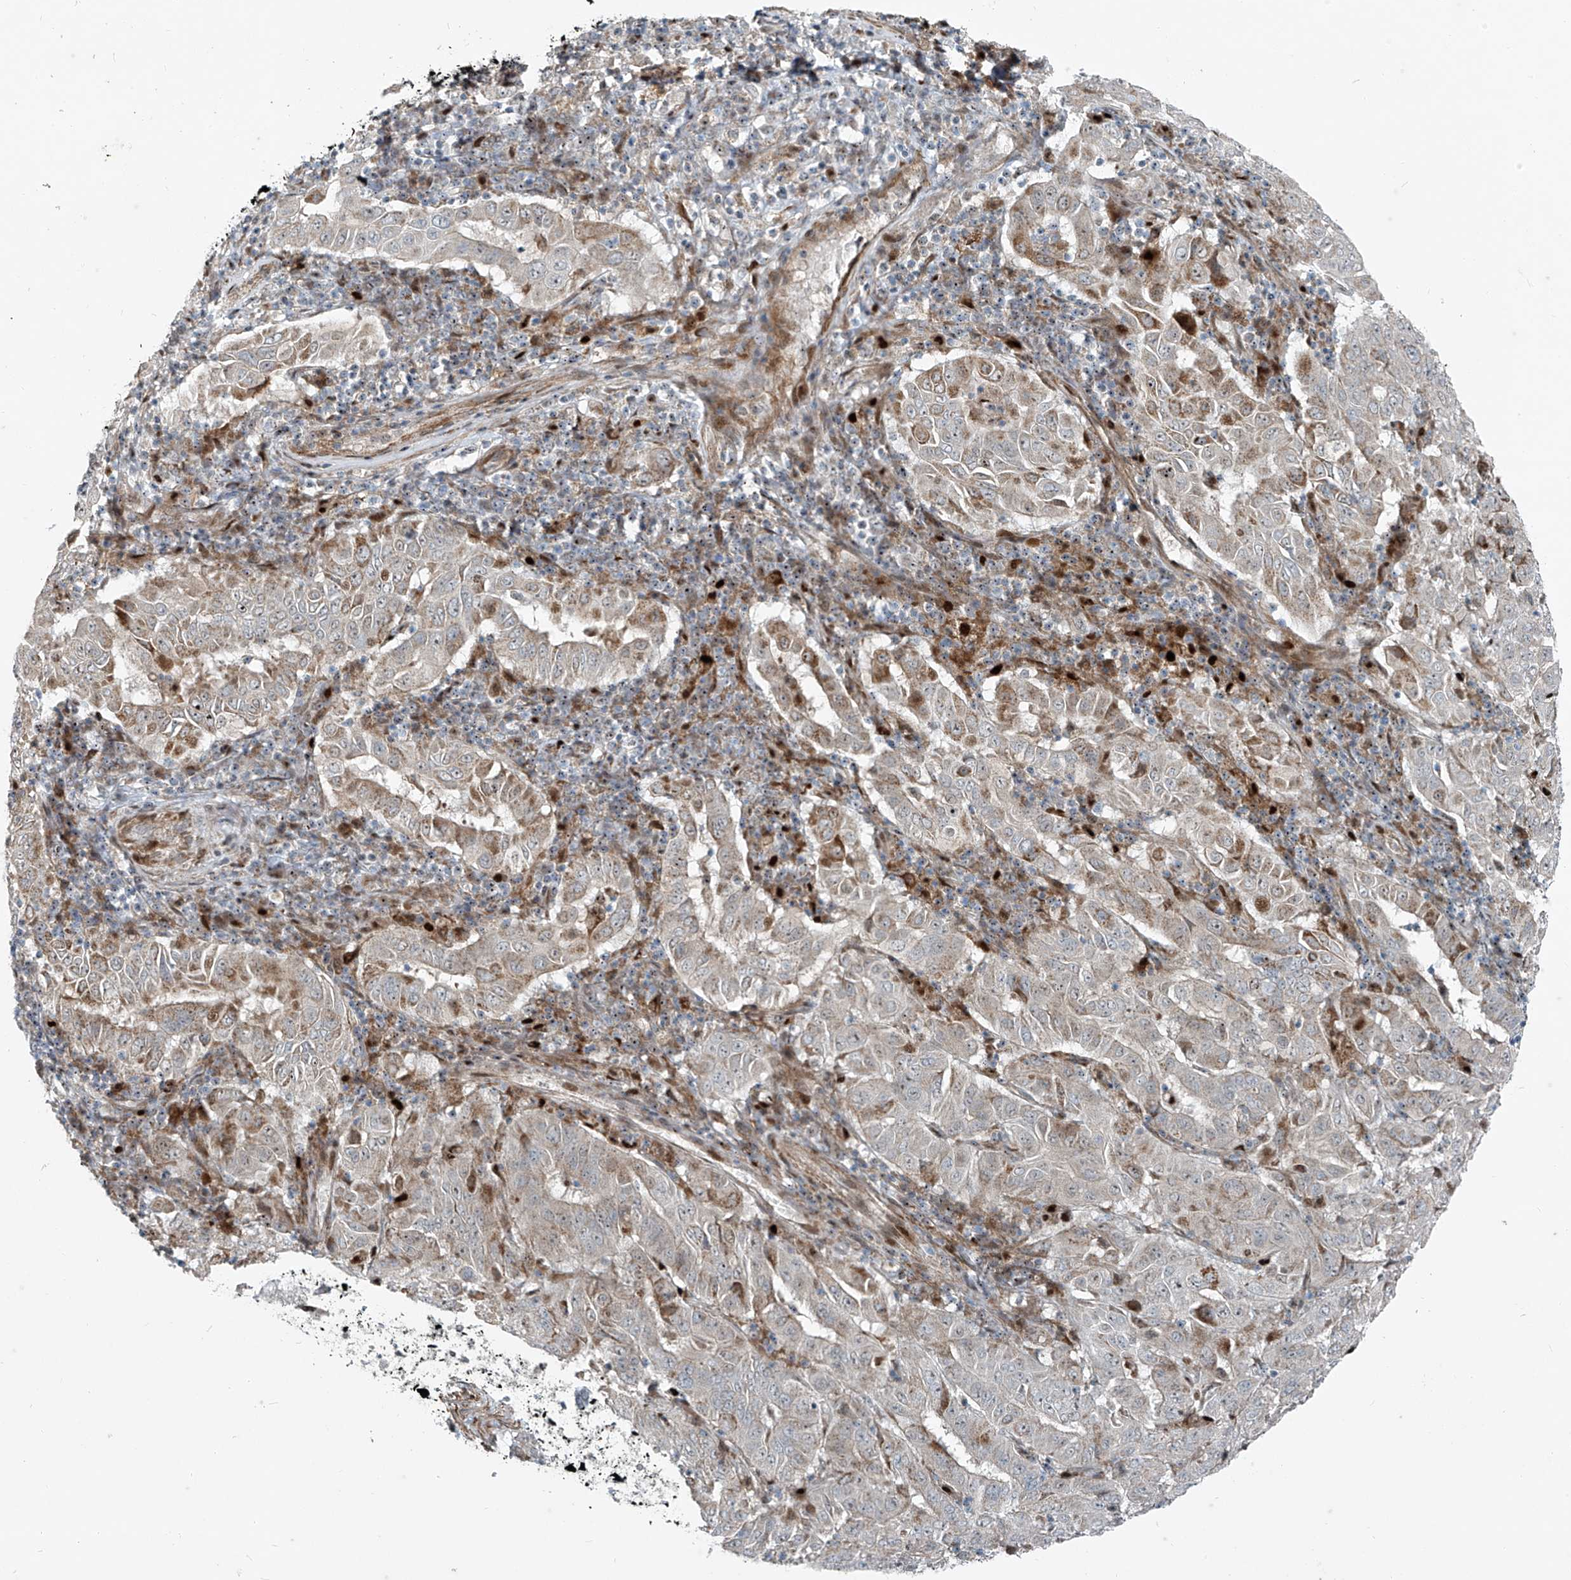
{"staining": {"intensity": "moderate", "quantity": "<25%", "location": "cytoplasmic/membranous,nuclear"}, "tissue": "pancreatic cancer", "cell_type": "Tumor cells", "image_type": "cancer", "snomed": [{"axis": "morphology", "description": "Adenocarcinoma, NOS"}, {"axis": "topography", "description": "Pancreas"}], "caption": "Moderate cytoplasmic/membranous and nuclear staining is appreciated in approximately <25% of tumor cells in pancreatic adenocarcinoma.", "gene": "PPCS", "patient": {"sex": "male", "age": 63}}